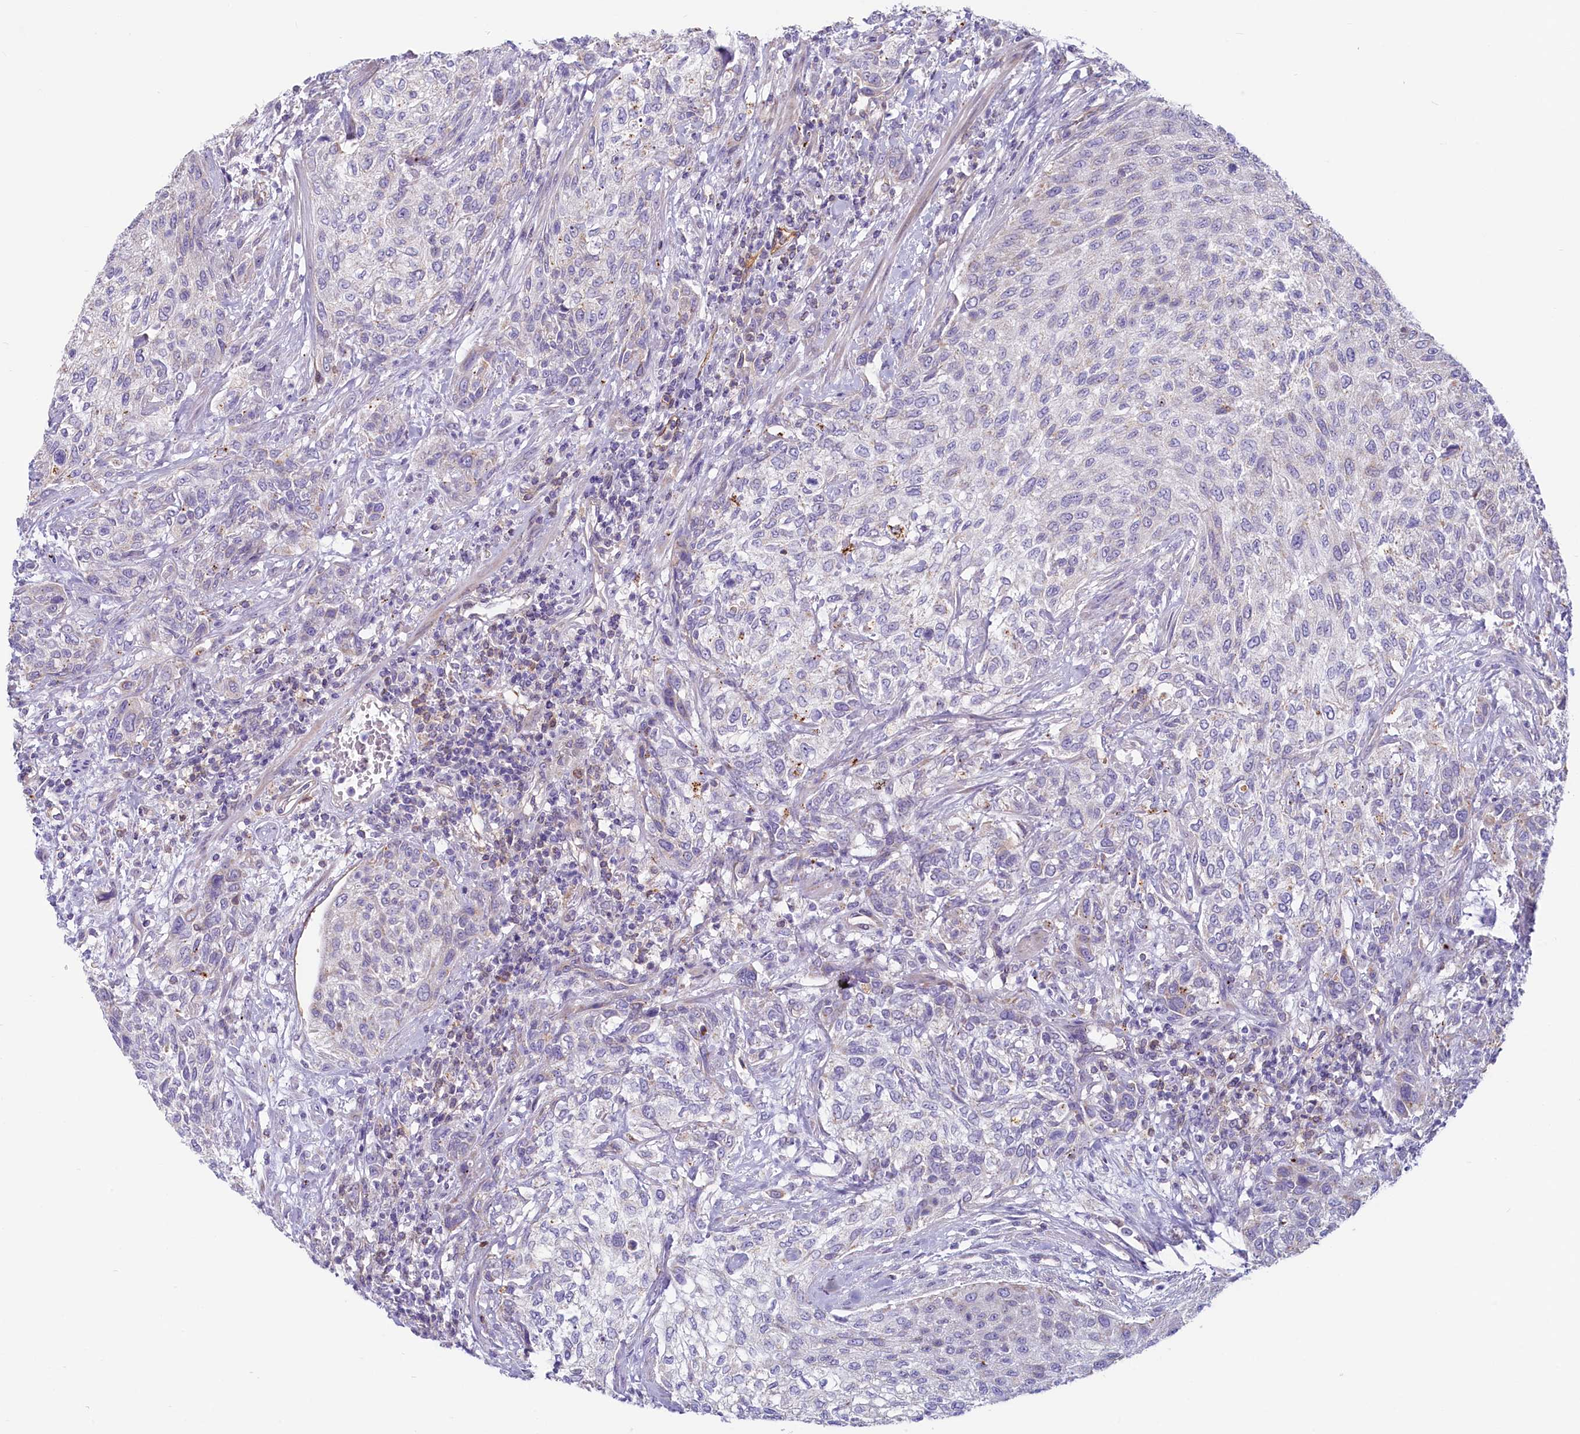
{"staining": {"intensity": "negative", "quantity": "none", "location": "none"}, "tissue": "urothelial cancer", "cell_type": "Tumor cells", "image_type": "cancer", "snomed": [{"axis": "morphology", "description": "Normal tissue, NOS"}, {"axis": "morphology", "description": "Urothelial carcinoma, NOS"}, {"axis": "topography", "description": "Urinary bladder"}, {"axis": "topography", "description": "Peripheral nerve tissue"}], "caption": "This is a photomicrograph of immunohistochemistry staining of transitional cell carcinoma, which shows no positivity in tumor cells.", "gene": "LMOD3", "patient": {"sex": "male", "age": 35}}